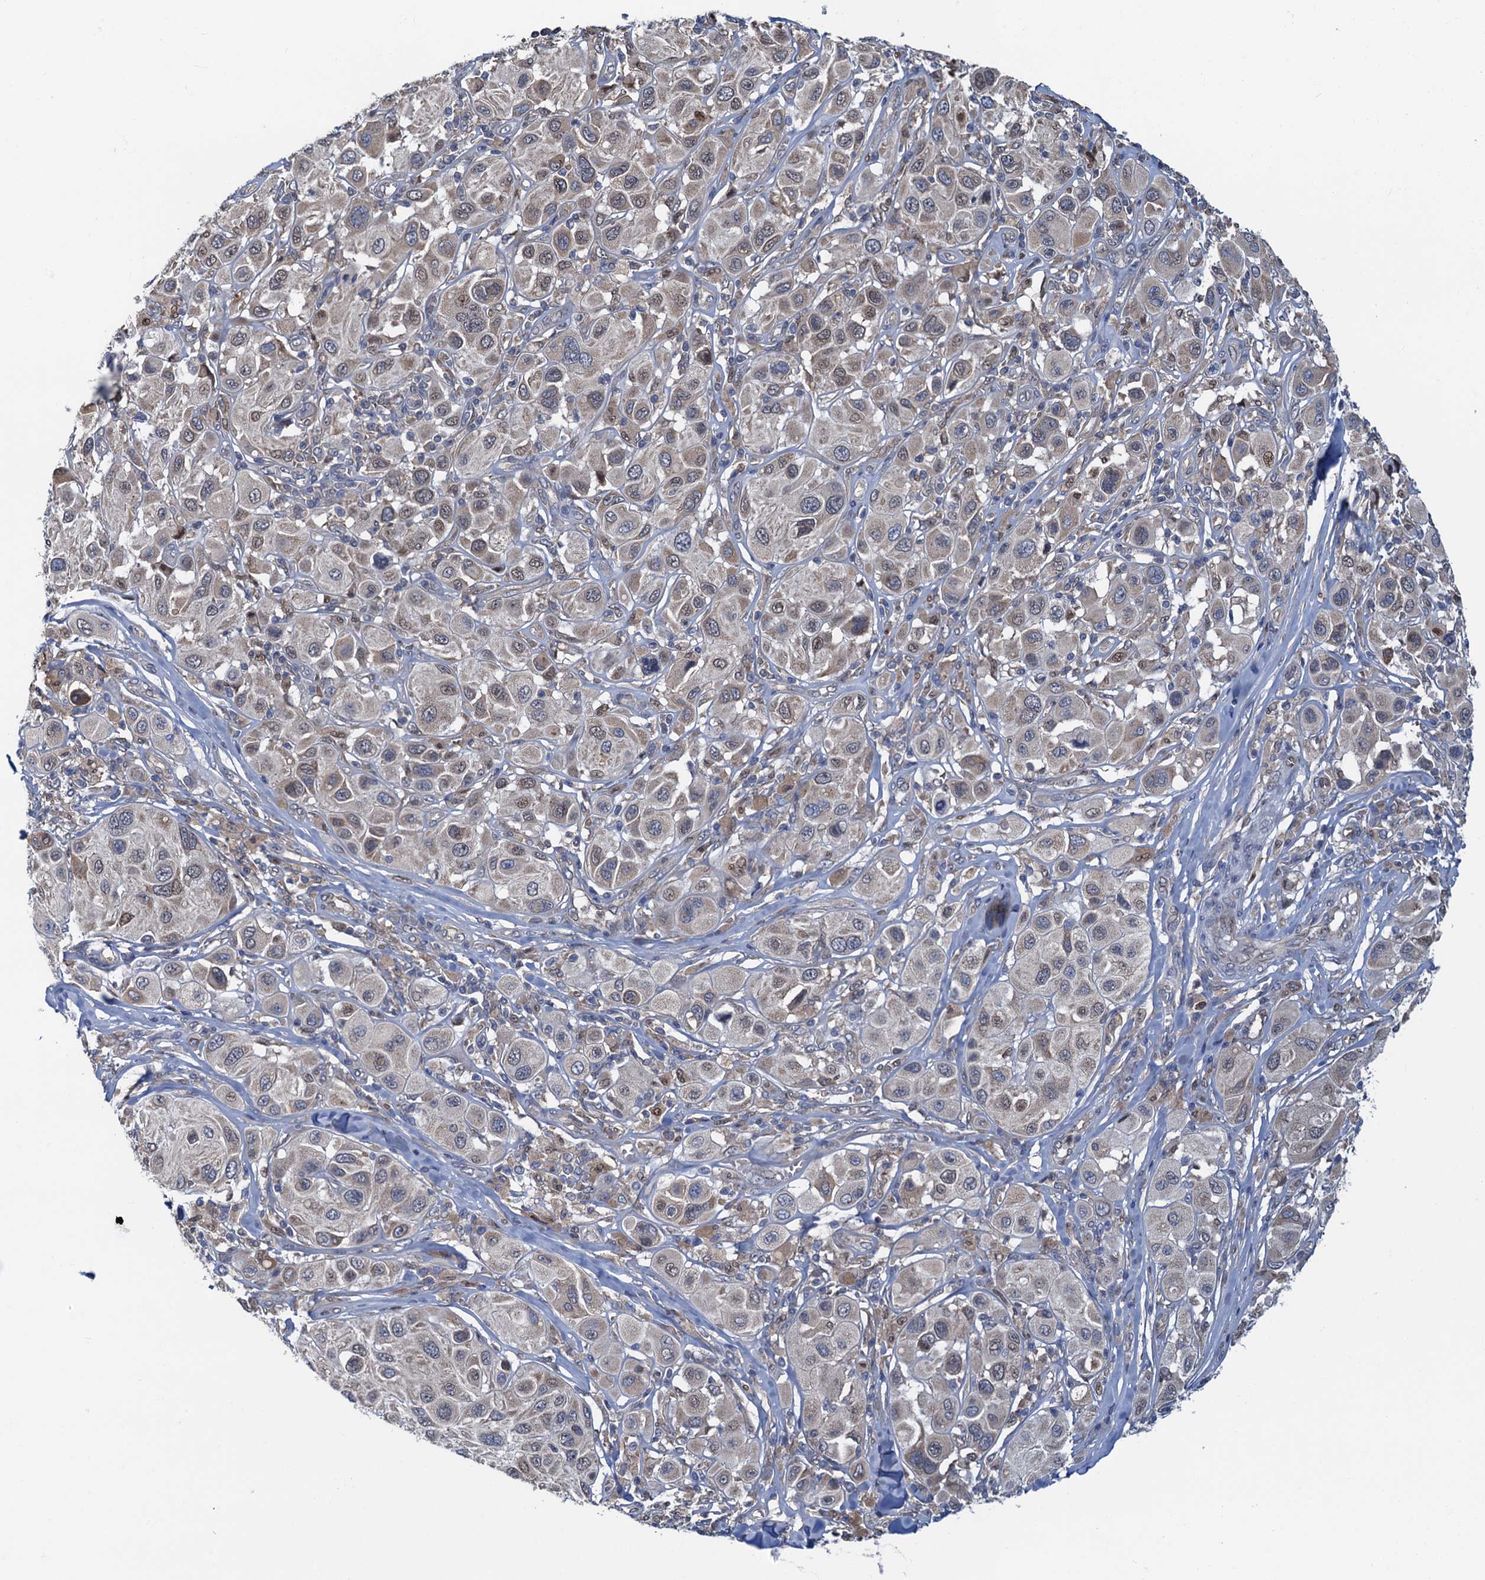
{"staining": {"intensity": "weak", "quantity": "<25%", "location": "cytoplasmic/membranous,nuclear"}, "tissue": "melanoma", "cell_type": "Tumor cells", "image_type": "cancer", "snomed": [{"axis": "morphology", "description": "Malignant melanoma, Metastatic site"}, {"axis": "topography", "description": "Skin"}], "caption": "This photomicrograph is of malignant melanoma (metastatic site) stained with immunohistochemistry to label a protein in brown with the nuclei are counter-stained blue. There is no staining in tumor cells.", "gene": "RNF125", "patient": {"sex": "male", "age": 41}}